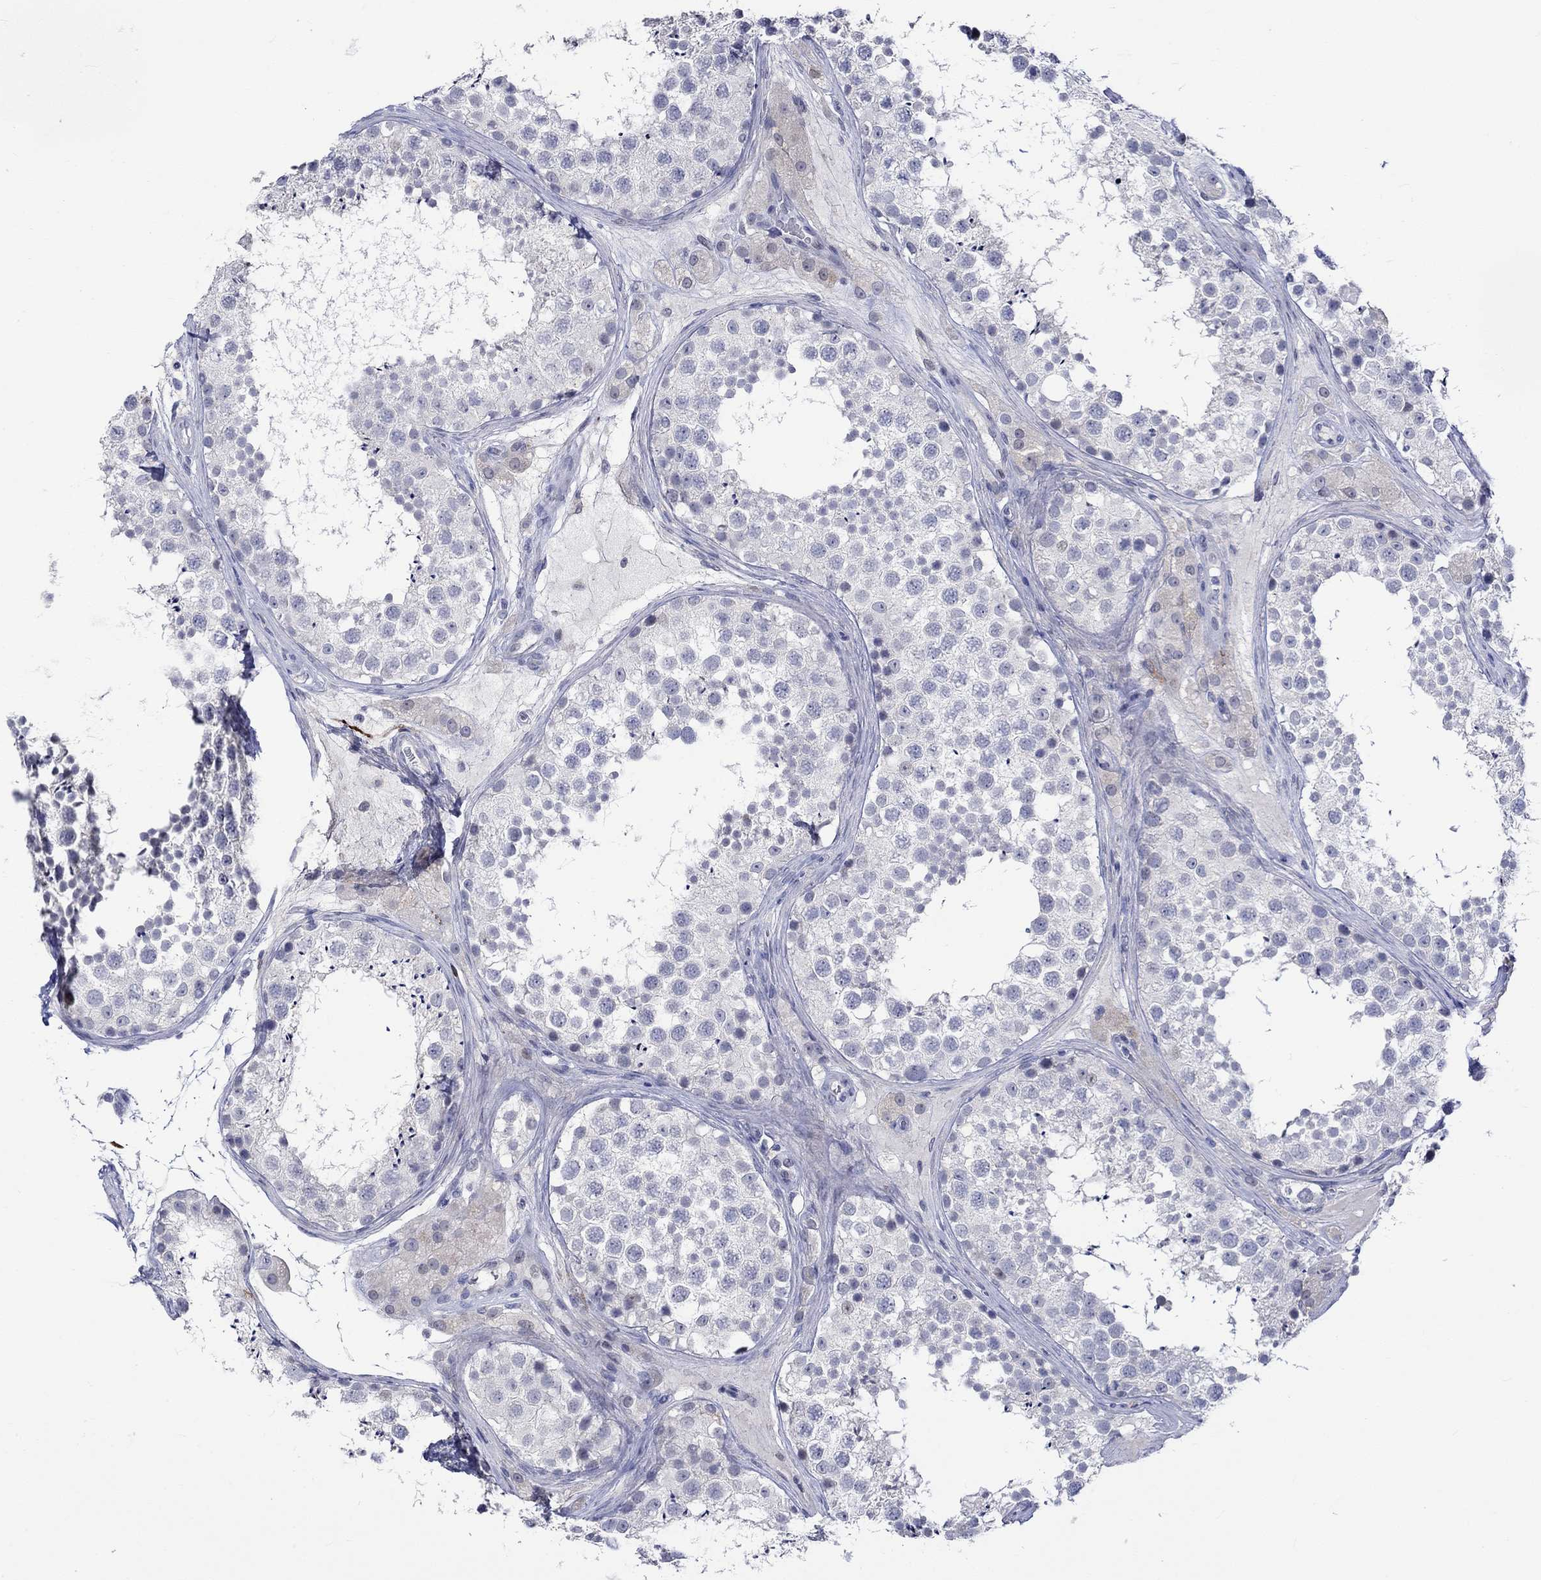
{"staining": {"intensity": "negative", "quantity": "none", "location": "none"}, "tissue": "testis", "cell_type": "Cells in seminiferous ducts", "image_type": "normal", "snomed": [{"axis": "morphology", "description": "Normal tissue, NOS"}, {"axis": "topography", "description": "Testis"}], "caption": "Immunohistochemistry (IHC) photomicrograph of normal human testis stained for a protein (brown), which reveals no staining in cells in seminiferous ducts. Brightfield microscopy of immunohistochemistry (IHC) stained with DAB (brown) and hematoxylin (blue), captured at high magnification.", "gene": "CRYAB", "patient": {"sex": "male", "age": 41}}